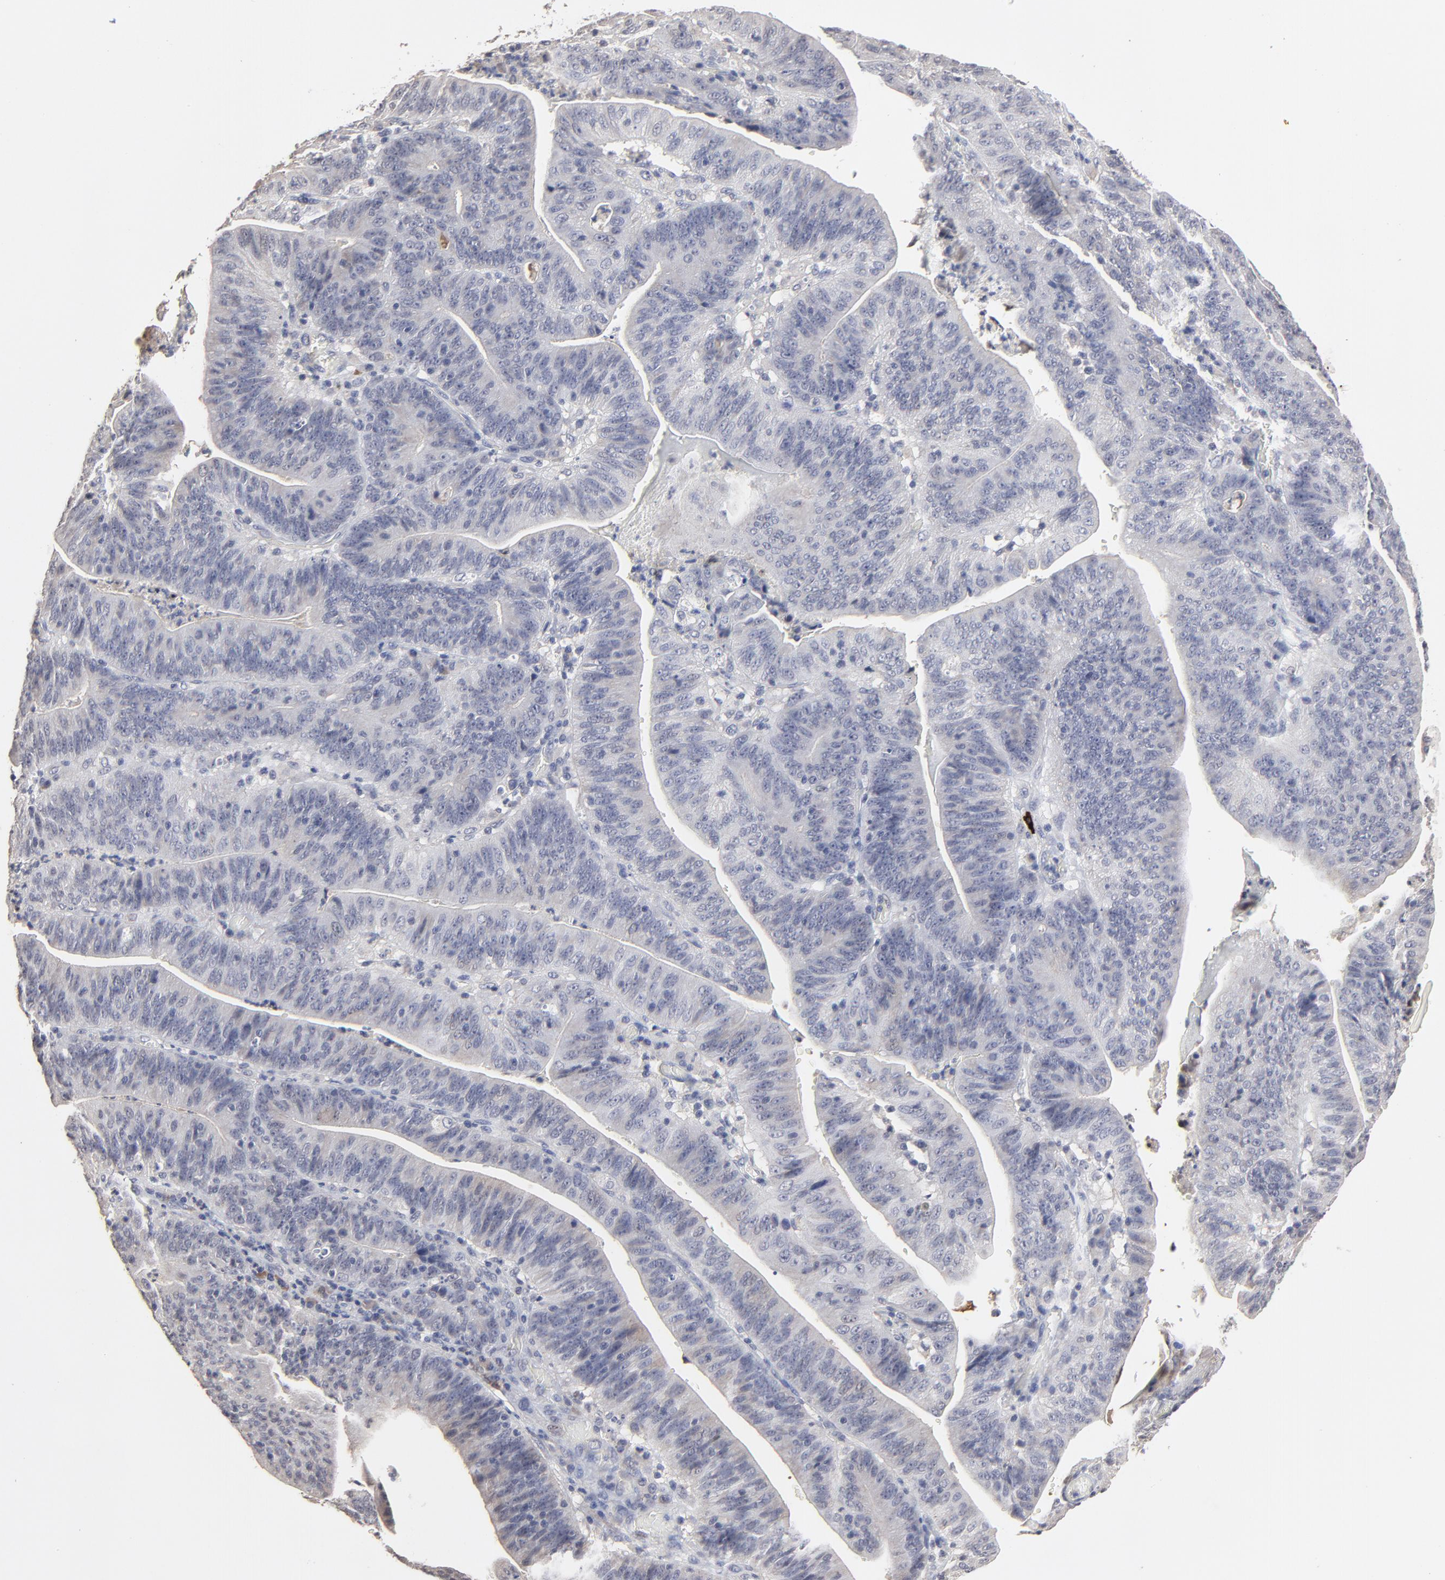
{"staining": {"intensity": "negative", "quantity": "none", "location": "none"}, "tissue": "stomach cancer", "cell_type": "Tumor cells", "image_type": "cancer", "snomed": [{"axis": "morphology", "description": "Adenocarcinoma, NOS"}, {"axis": "topography", "description": "Stomach, lower"}], "caption": "Stomach cancer stained for a protein using IHC displays no positivity tumor cells.", "gene": "VPREB3", "patient": {"sex": "female", "age": 86}}